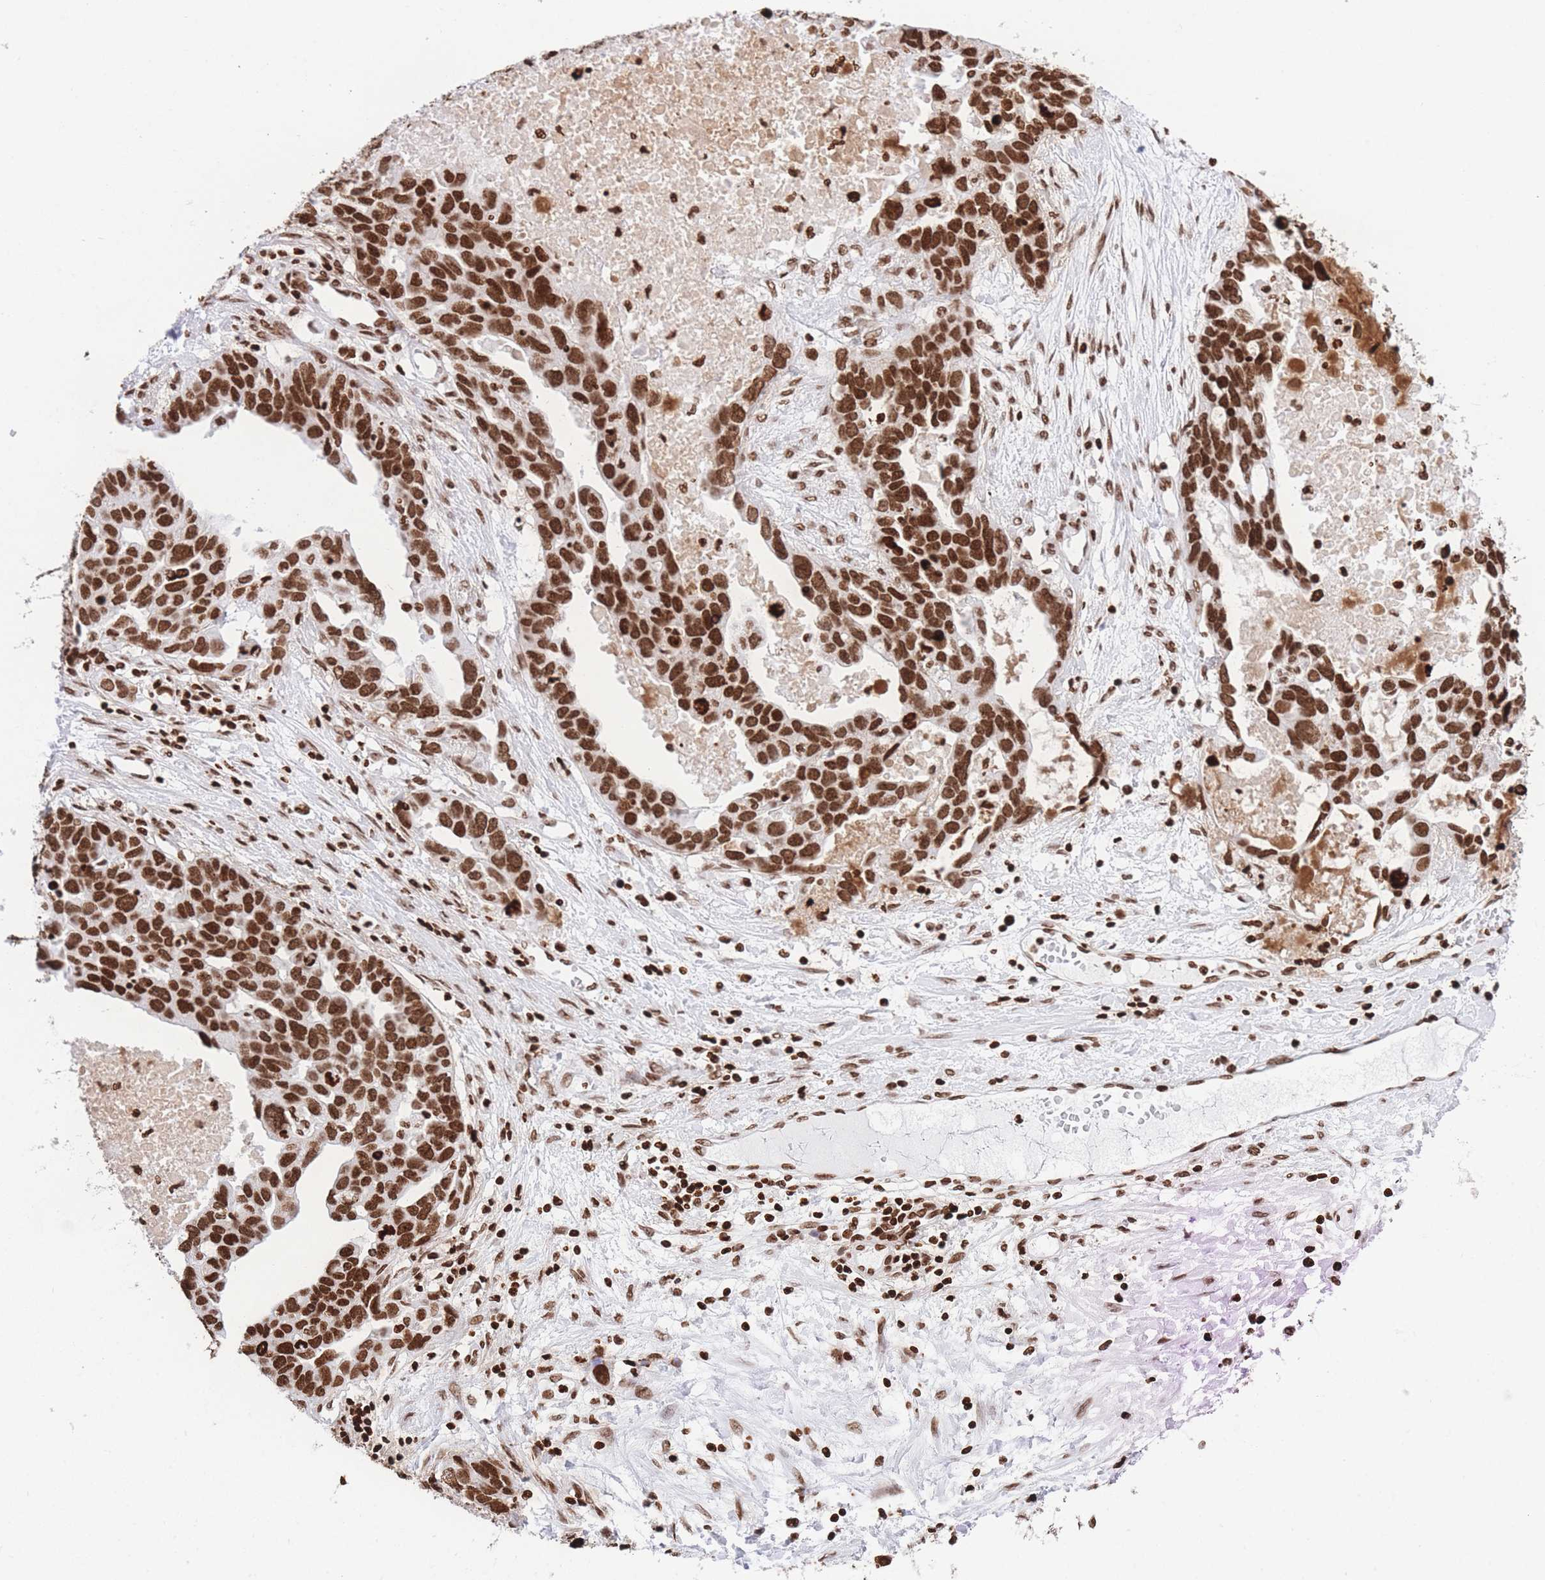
{"staining": {"intensity": "strong", "quantity": ">75%", "location": "nuclear"}, "tissue": "ovarian cancer", "cell_type": "Tumor cells", "image_type": "cancer", "snomed": [{"axis": "morphology", "description": "Cystadenocarcinoma, serous, NOS"}, {"axis": "topography", "description": "Ovary"}], "caption": "Ovarian serous cystadenocarcinoma stained with a brown dye reveals strong nuclear positive staining in approximately >75% of tumor cells.", "gene": "H2BC11", "patient": {"sex": "female", "age": 54}}